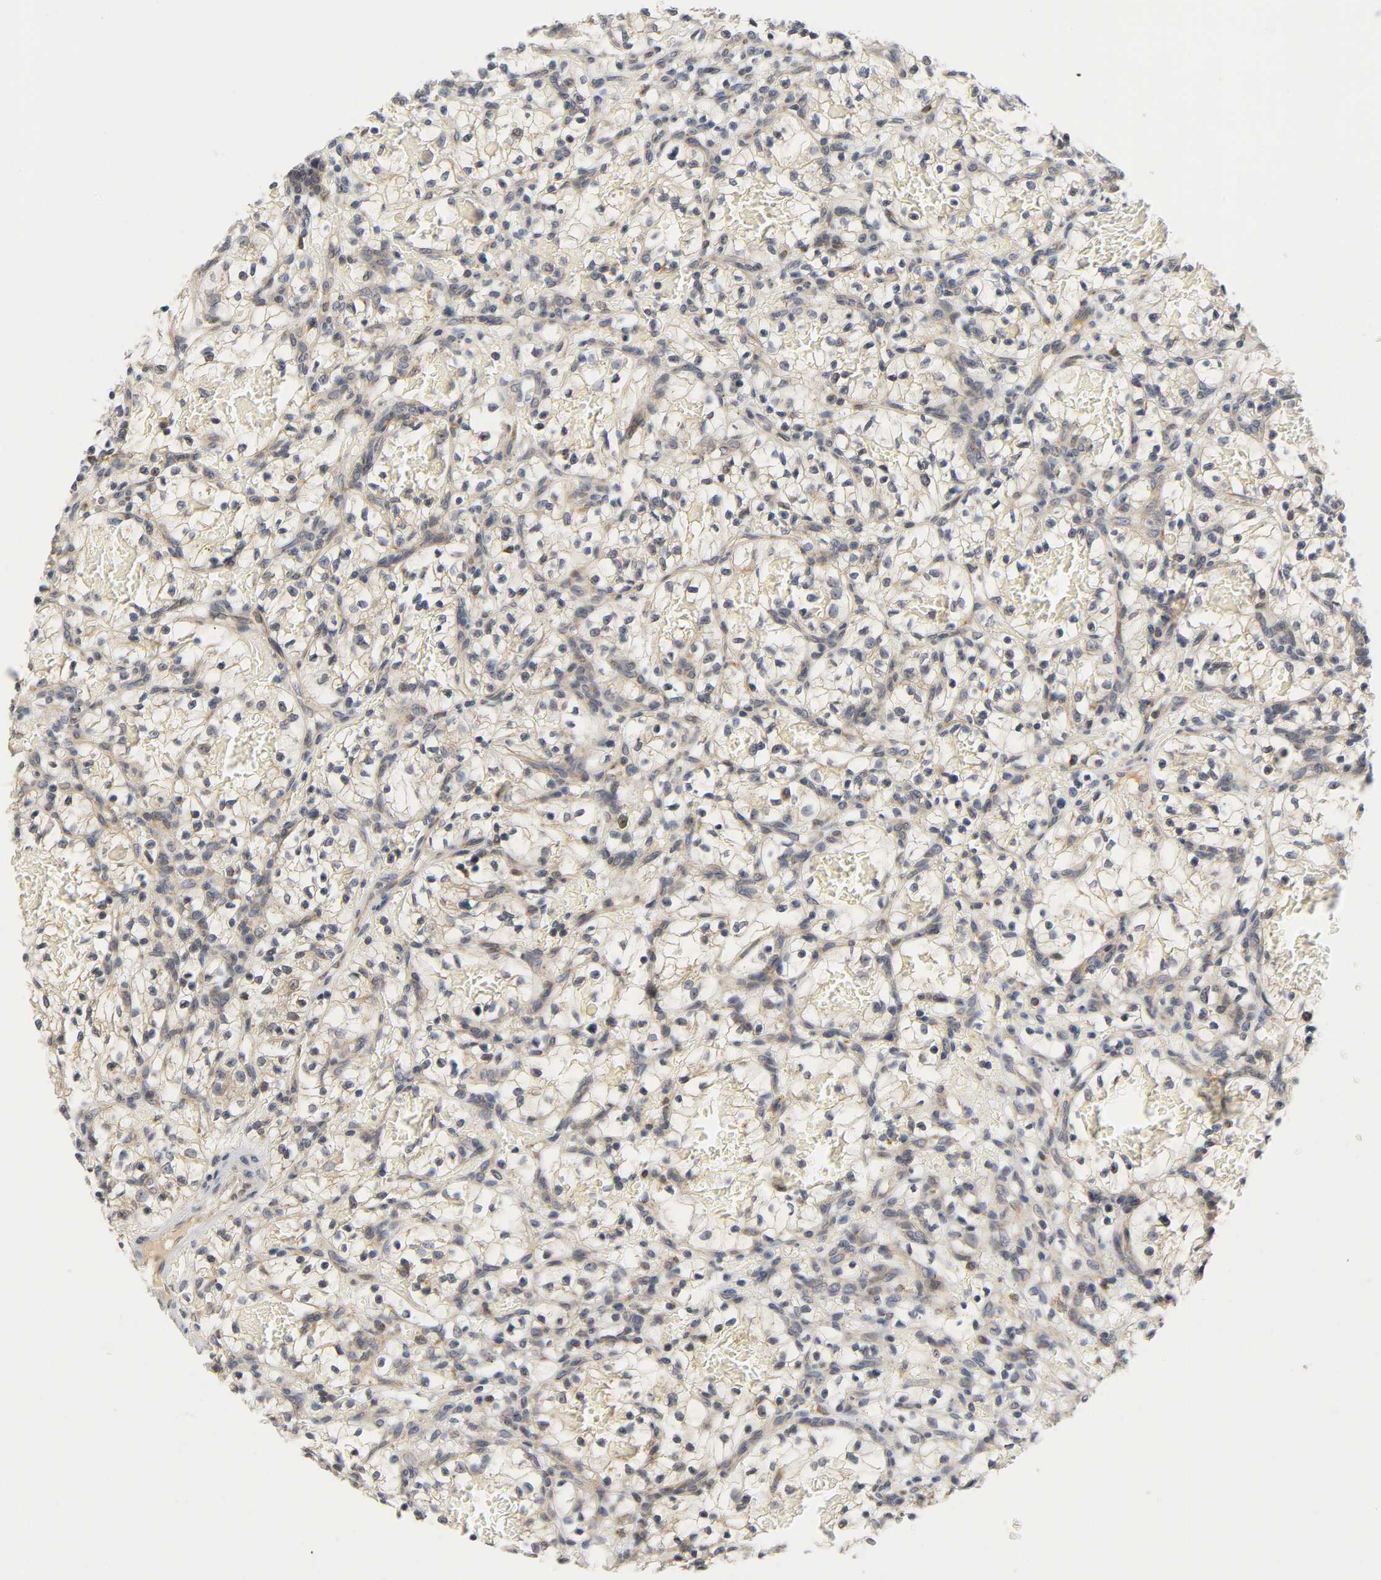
{"staining": {"intensity": "negative", "quantity": "none", "location": "none"}, "tissue": "renal cancer", "cell_type": "Tumor cells", "image_type": "cancer", "snomed": [{"axis": "morphology", "description": "Adenocarcinoma, NOS"}, {"axis": "topography", "description": "Kidney"}], "caption": "Tumor cells show no significant positivity in renal cancer.", "gene": "NRP1", "patient": {"sex": "female", "age": 57}}